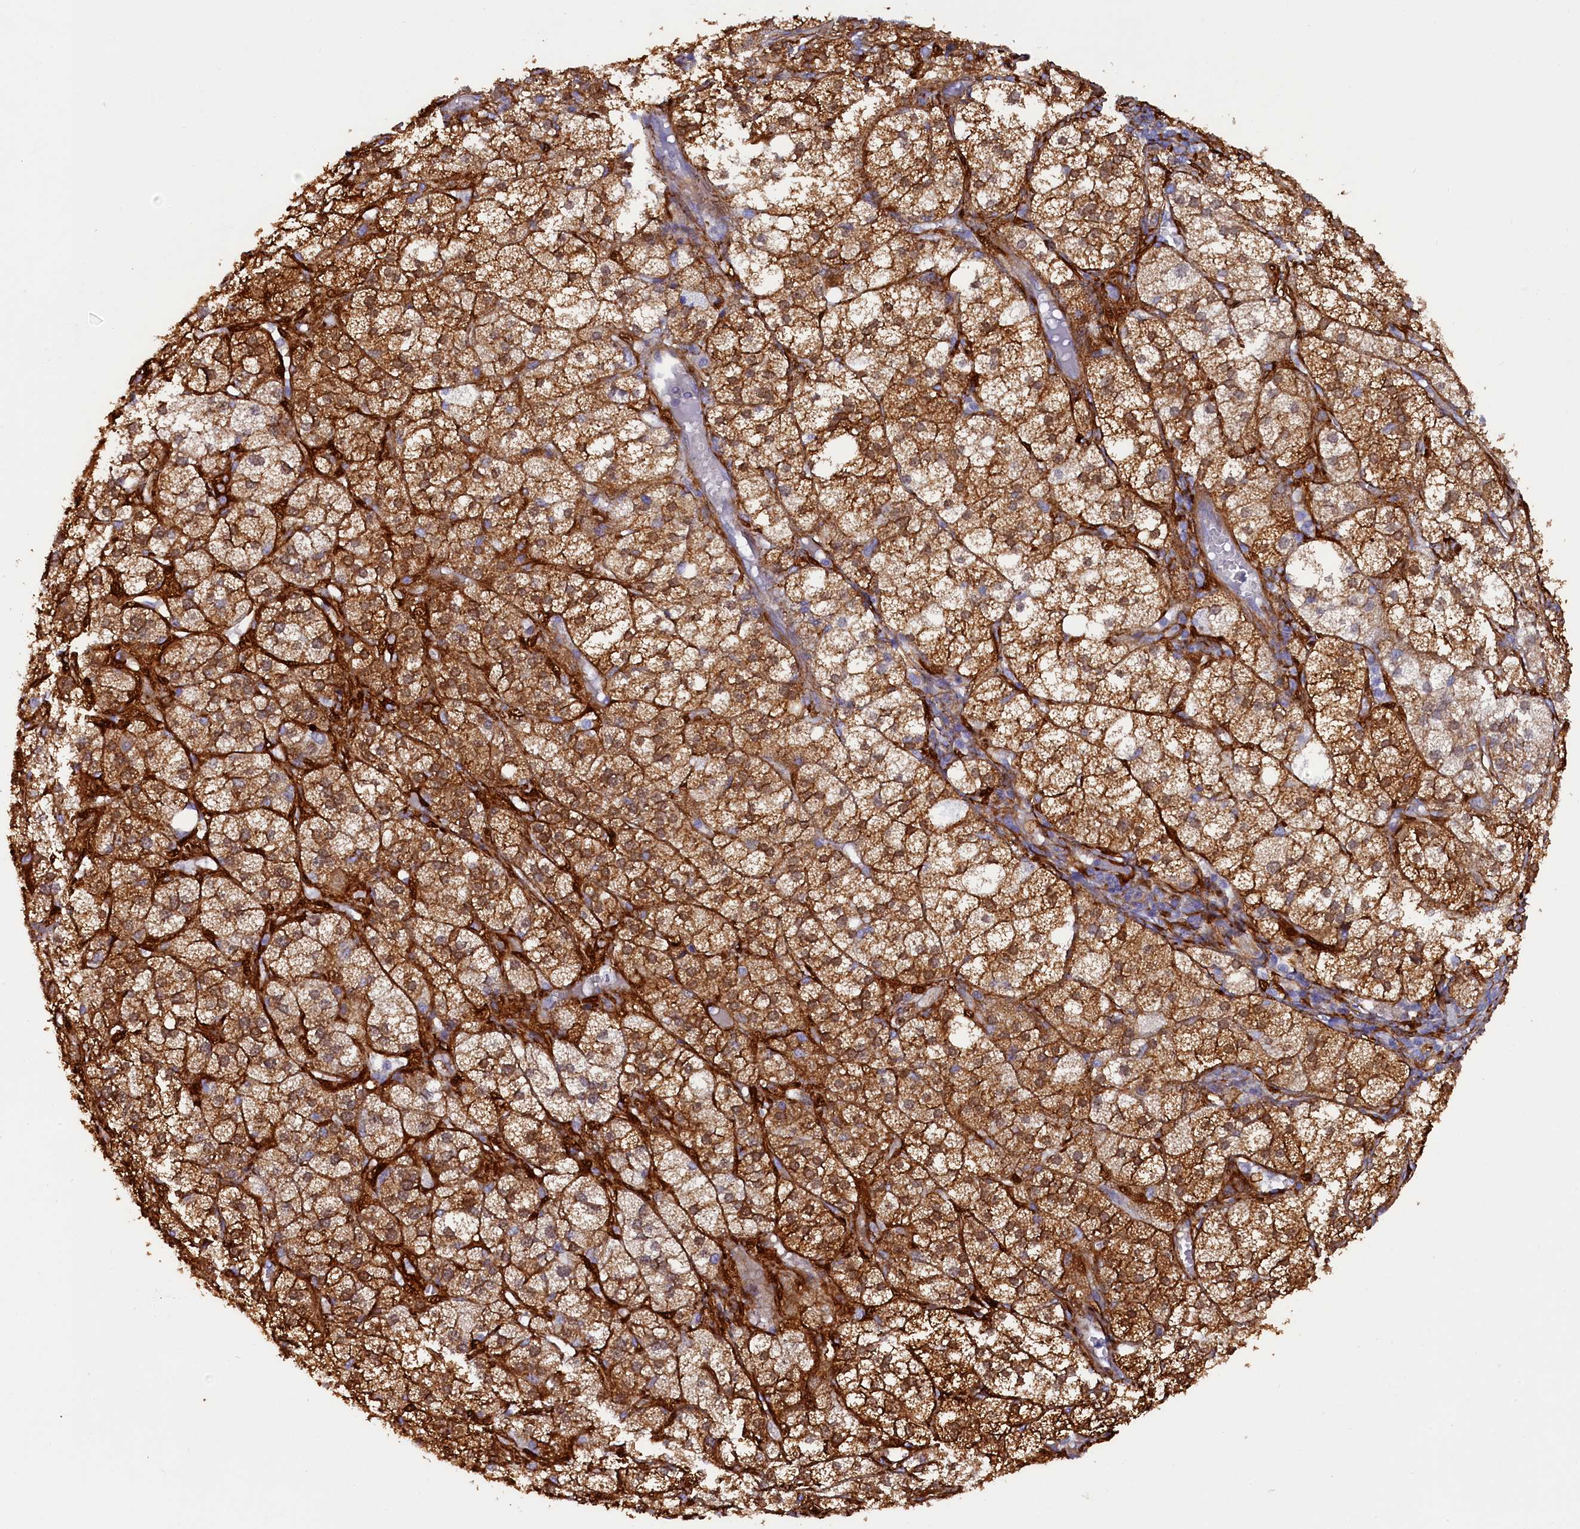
{"staining": {"intensity": "strong", "quantity": ">75%", "location": "cytoplasmic/membranous,nuclear"}, "tissue": "adrenal gland", "cell_type": "Glandular cells", "image_type": "normal", "snomed": [{"axis": "morphology", "description": "Normal tissue, NOS"}, {"axis": "topography", "description": "Adrenal gland"}], "caption": "Protein expression analysis of normal human adrenal gland reveals strong cytoplasmic/membranous,nuclear staining in approximately >75% of glandular cells.", "gene": "POGLUT3", "patient": {"sex": "female", "age": 61}}